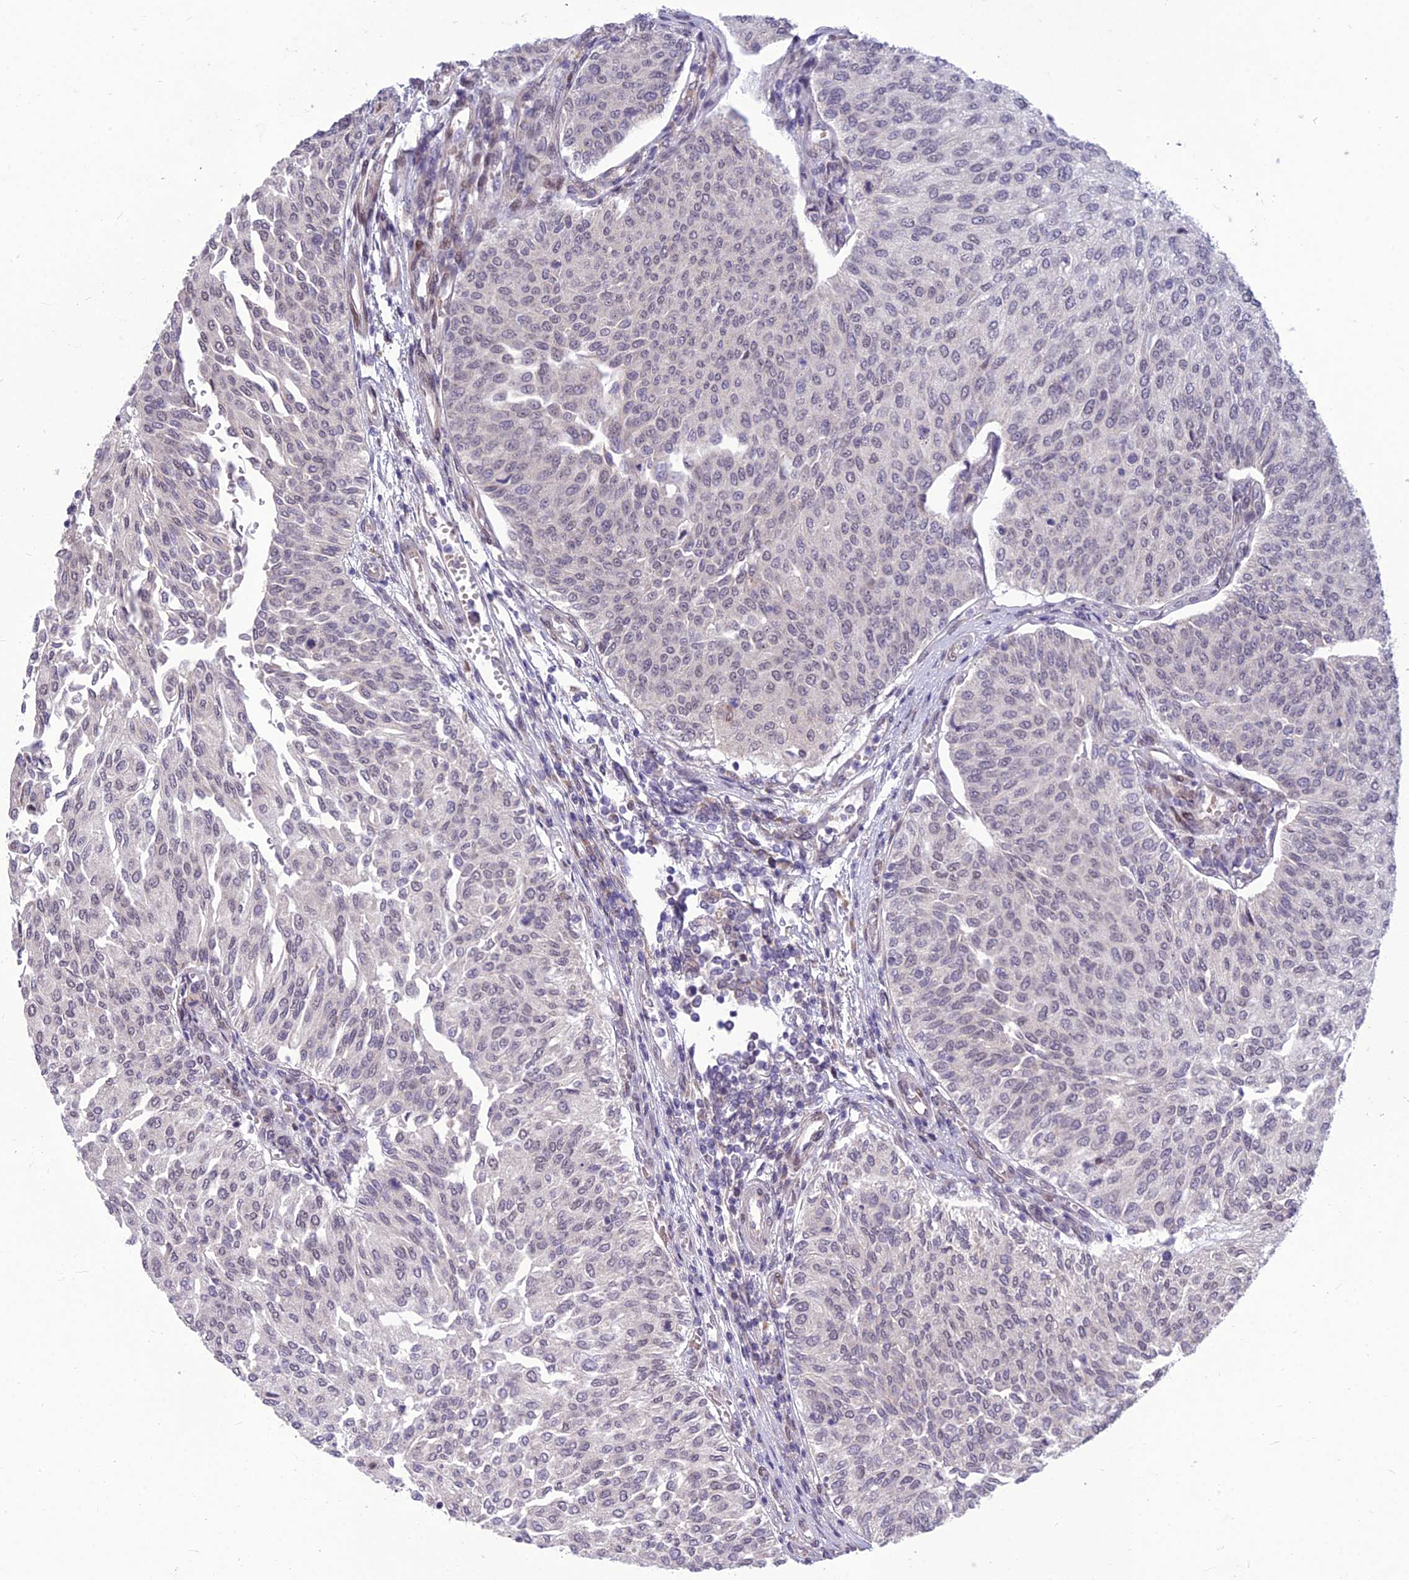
{"staining": {"intensity": "weak", "quantity": "25%-75%", "location": "nuclear"}, "tissue": "urothelial cancer", "cell_type": "Tumor cells", "image_type": "cancer", "snomed": [{"axis": "morphology", "description": "Urothelial carcinoma, High grade"}, {"axis": "topography", "description": "Urinary bladder"}], "caption": "Immunohistochemical staining of urothelial cancer exhibits low levels of weak nuclear staining in about 25%-75% of tumor cells.", "gene": "FBRS", "patient": {"sex": "female", "age": 79}}